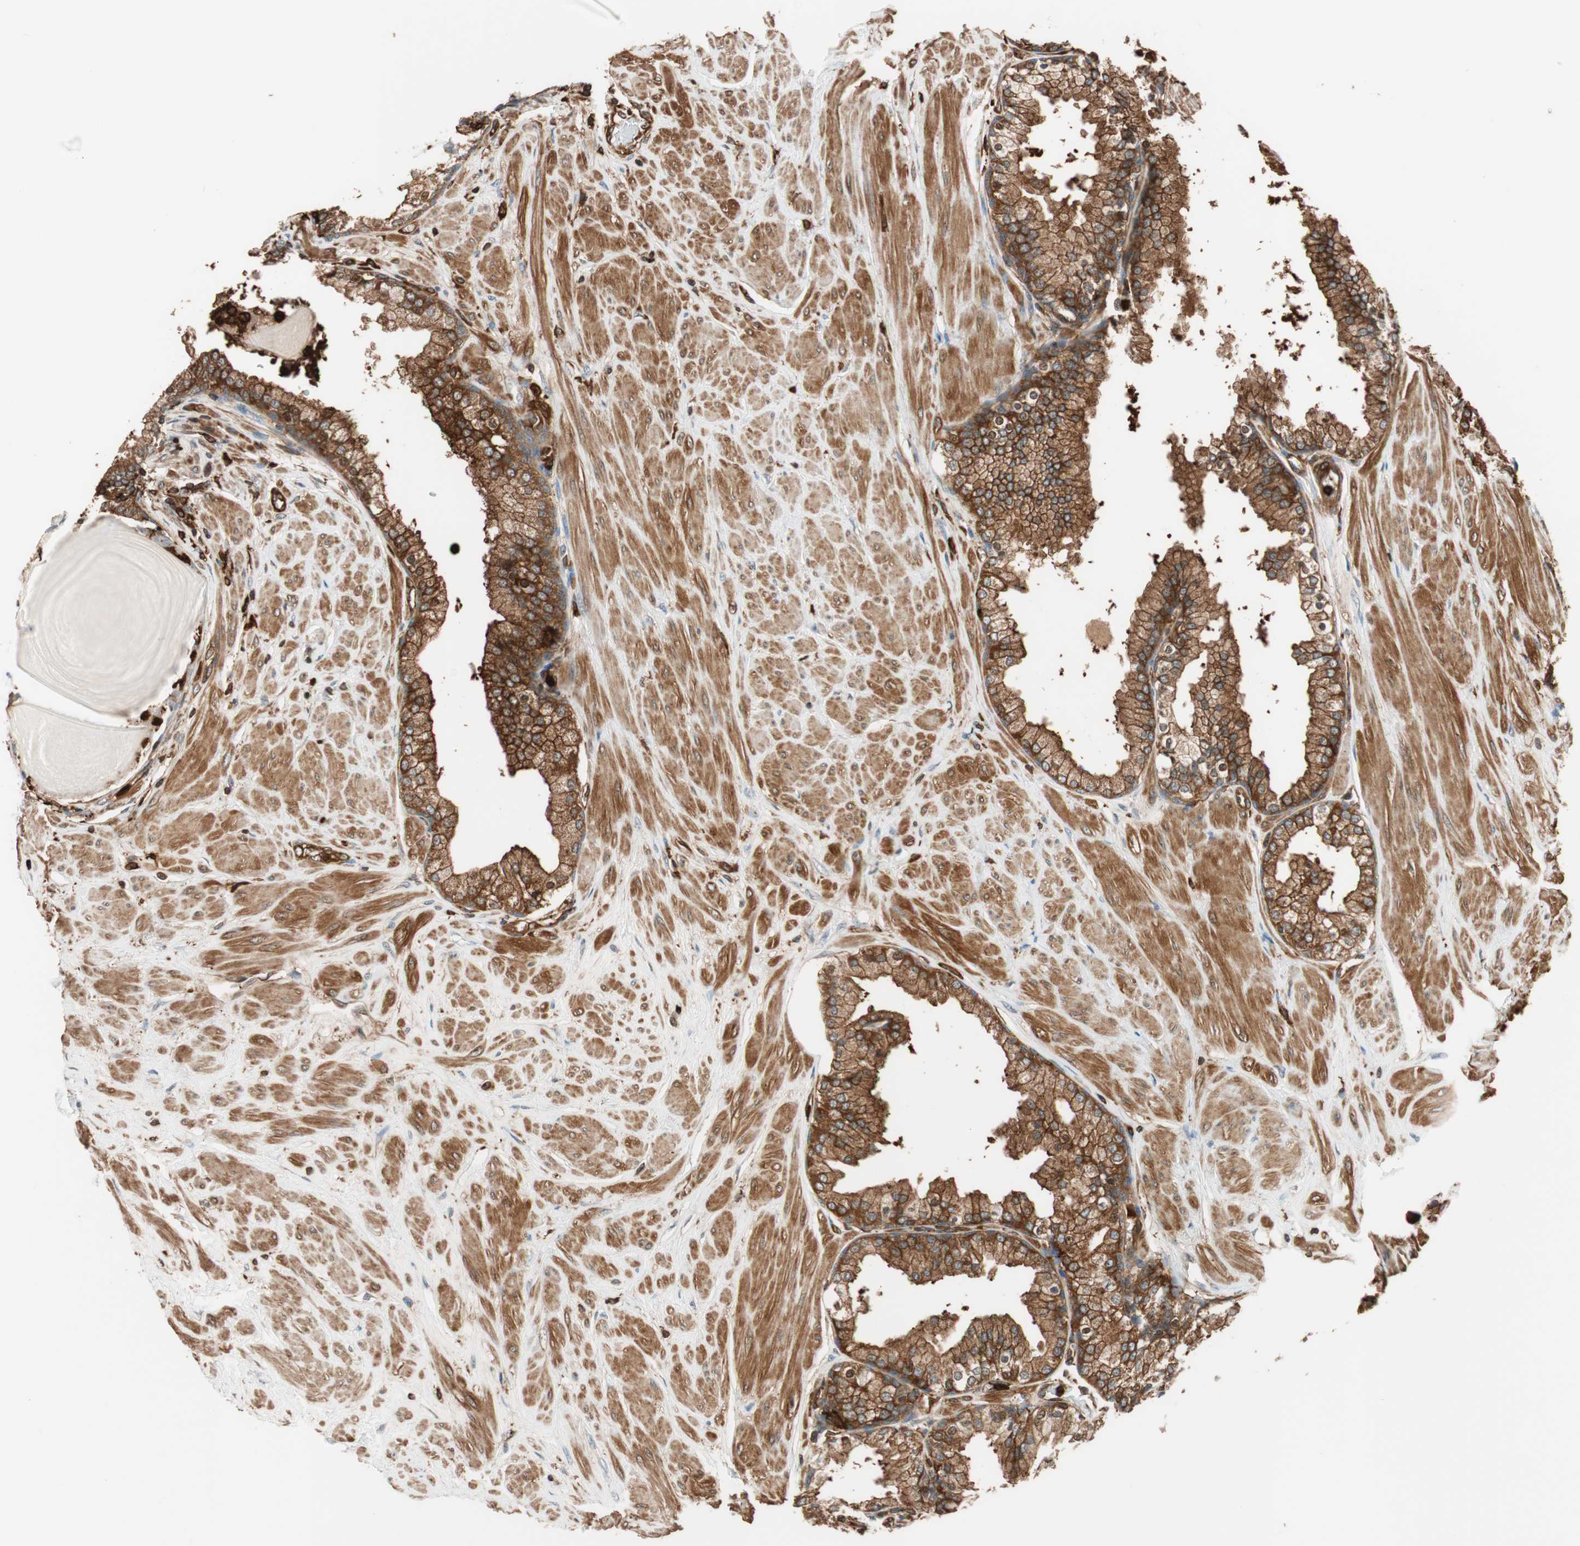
{"staining": {"intensity": "strong", "quantity": ">75%", "location": "cytoplasmic/membranous"}, "tissue": "prostate", "cell_type": "Glandular cells", "image_type": "normal", "snomed": [{"axis": "morphology", "description": "Normal tissue, NOS"}, {"axis": "topography", "description": "Prostate"}], "caption": "Immunohistochemical staining of benign human prostate displays >75% levels of strong cytoplasmic/membranous protein positivity in approximately >75% of glandular cells.", "gene": "VASP", "patient": {"sex": "male", "age": 51}}